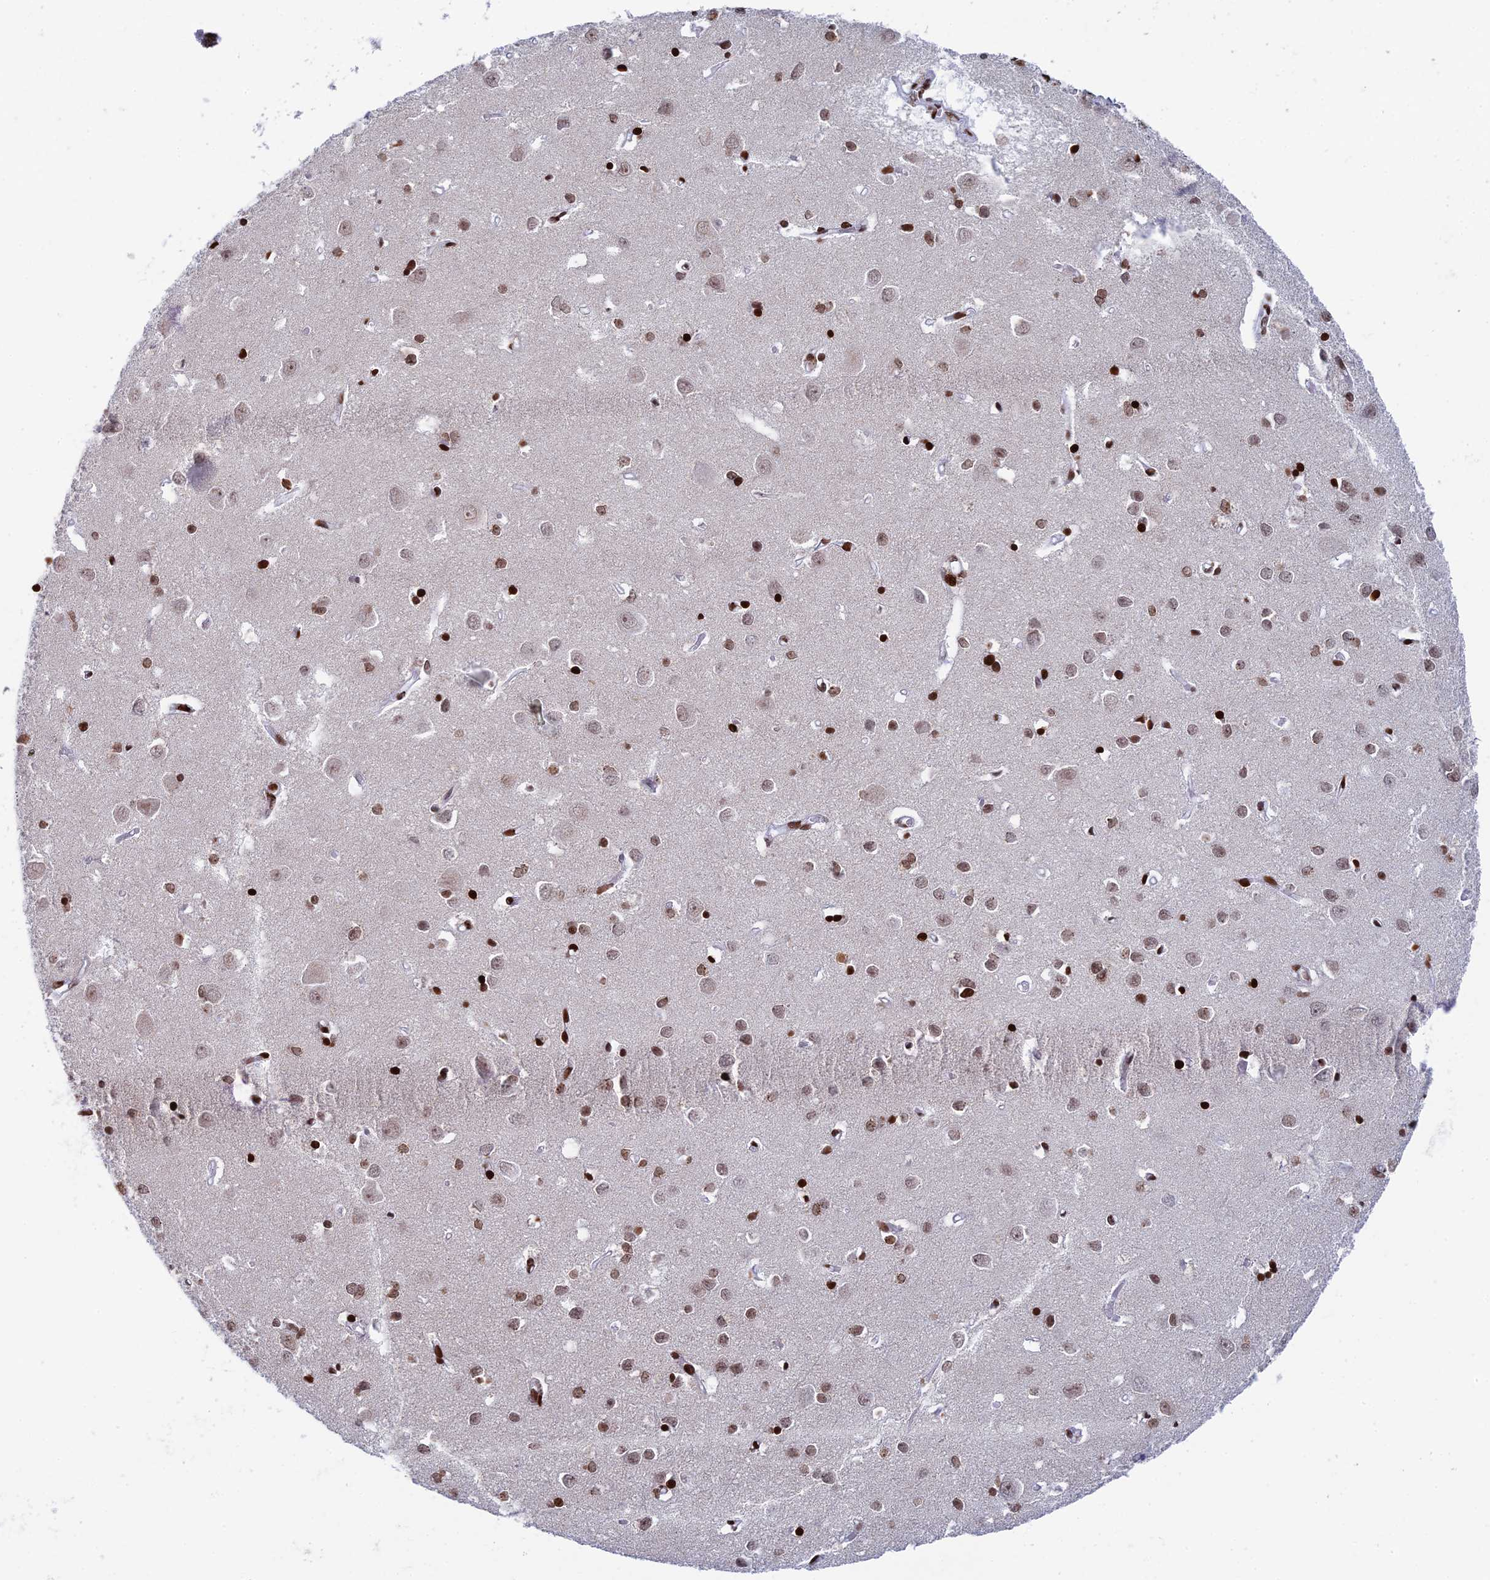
{"staining": {"intensity": "moderate", "quantity": ">75%", "location": "nuclear"}, "tissue": "cerebral cortex", "cell_type": "Endothelial cells", "image_type": "normal", "snomed": [{"axis": "morphology", "description": "Normal tissue, NOS"}, {"axis": "topography", "description": "Cerebral cortex"}], "caption": "This photomicrograph displays IHC staining of benign cerebral cortex, with medium moderate nuclear expression in approximately >75% of endothelial cells.", "gene": "RPAP1", "patient": {"sex": "female", "age": 64}}